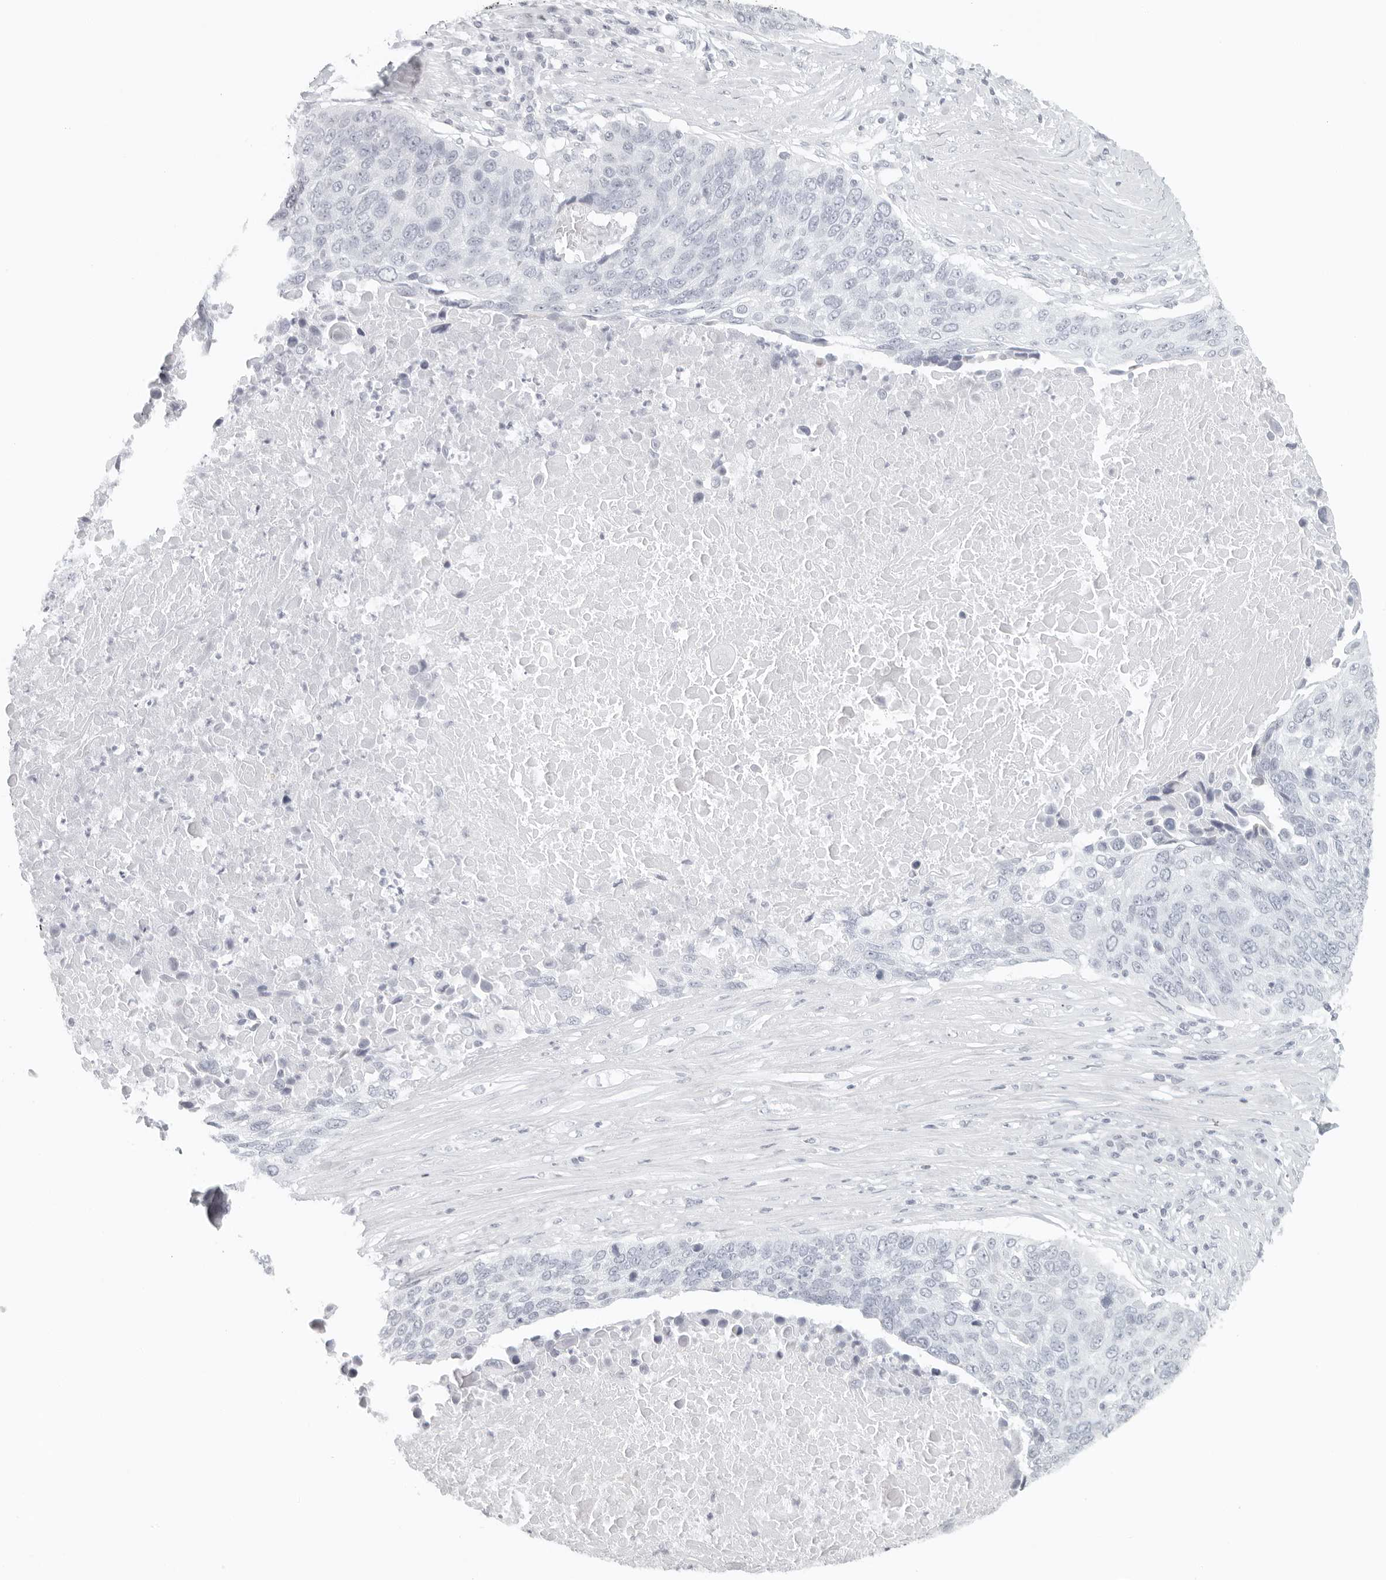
{"staining": {"intensity": "negative", "quantity": "none", "location": "none"}, "tissue": "lung cancer", "cell_type": "Tumor cells", "image_type": "cancer", "snomed": [{"axis": "morphology", "description": "Squamous cell carcinoma, NOS"}, {"axis": "topography", "description": "Lung"}], "caption": "The micrograph demonstrates no significant staining in tumor cells of lung squamous cell carcinoma. (DAB (3,3'-diaminobenzidine) immunohistochemistry visualized using brightfield microscopy, high magnification).", "gene": "RPS6KC1", "patient": {"sex": "male", "age": 66}}